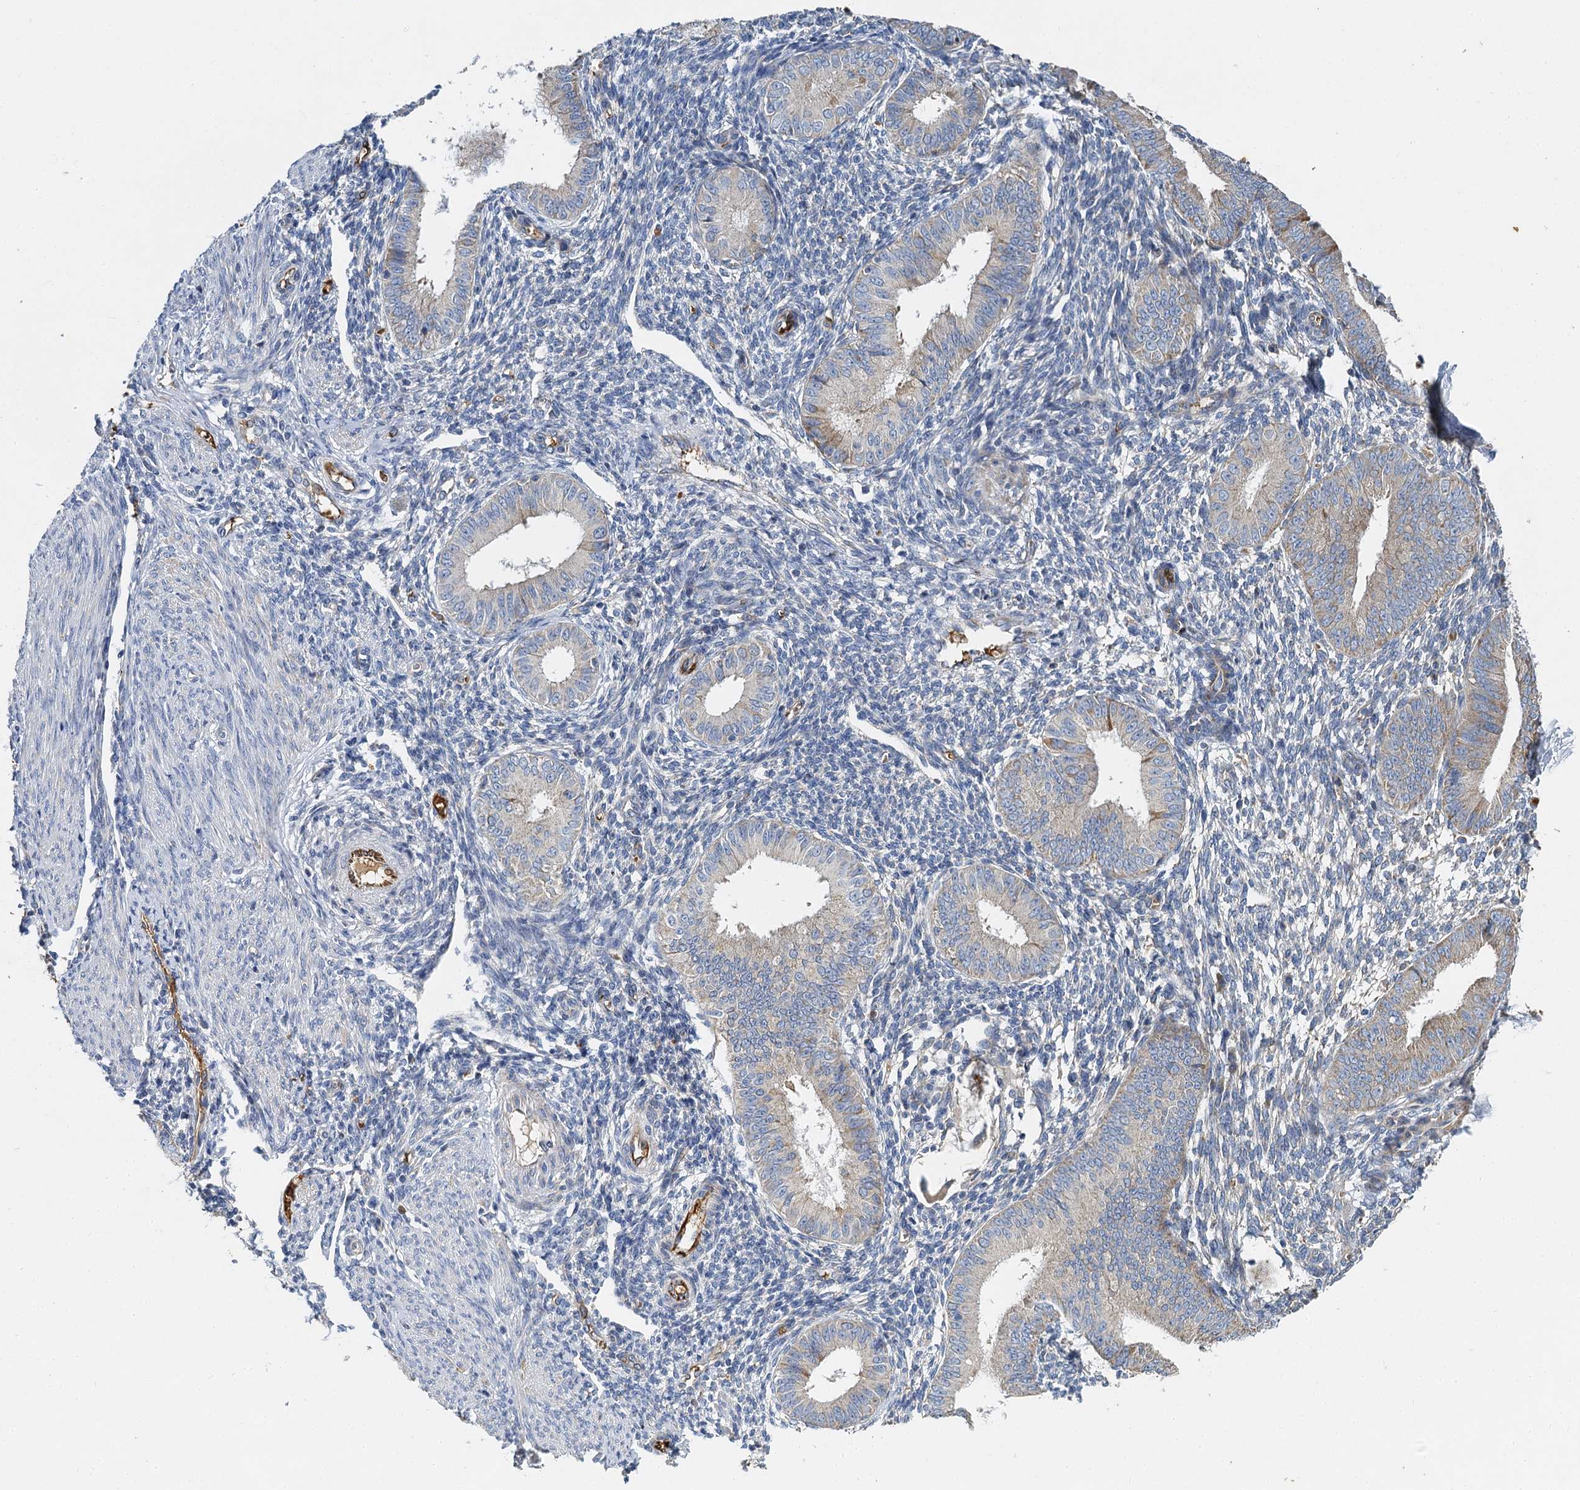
{"staining": {"intensity": "negative", "quantity": "none", "location": "none"}, "tissue": "endometrium", "cell_type": "Cells in endometrial stroma", "image_type": "normal", "snomed": [{"axis": "morphology", "description": "Normal tissue, NOS"}, {"axis": "topography", "description": "Uterus"}, {"axis": "topography", "description": "Endometrium"}], "caption": "Immunohistochemistry histopathology image of unremarkable human endometrium stained for a protein (brown), which exhibits no expression in cells in endometrial stroma. (Brightfield microscopy of DAB (3,3'-diaminobenzidine) immunohistochemistry (IHC) at high magnification).", "gene": "BCS1L", "patient": {"sex": "female", "age": 48}}